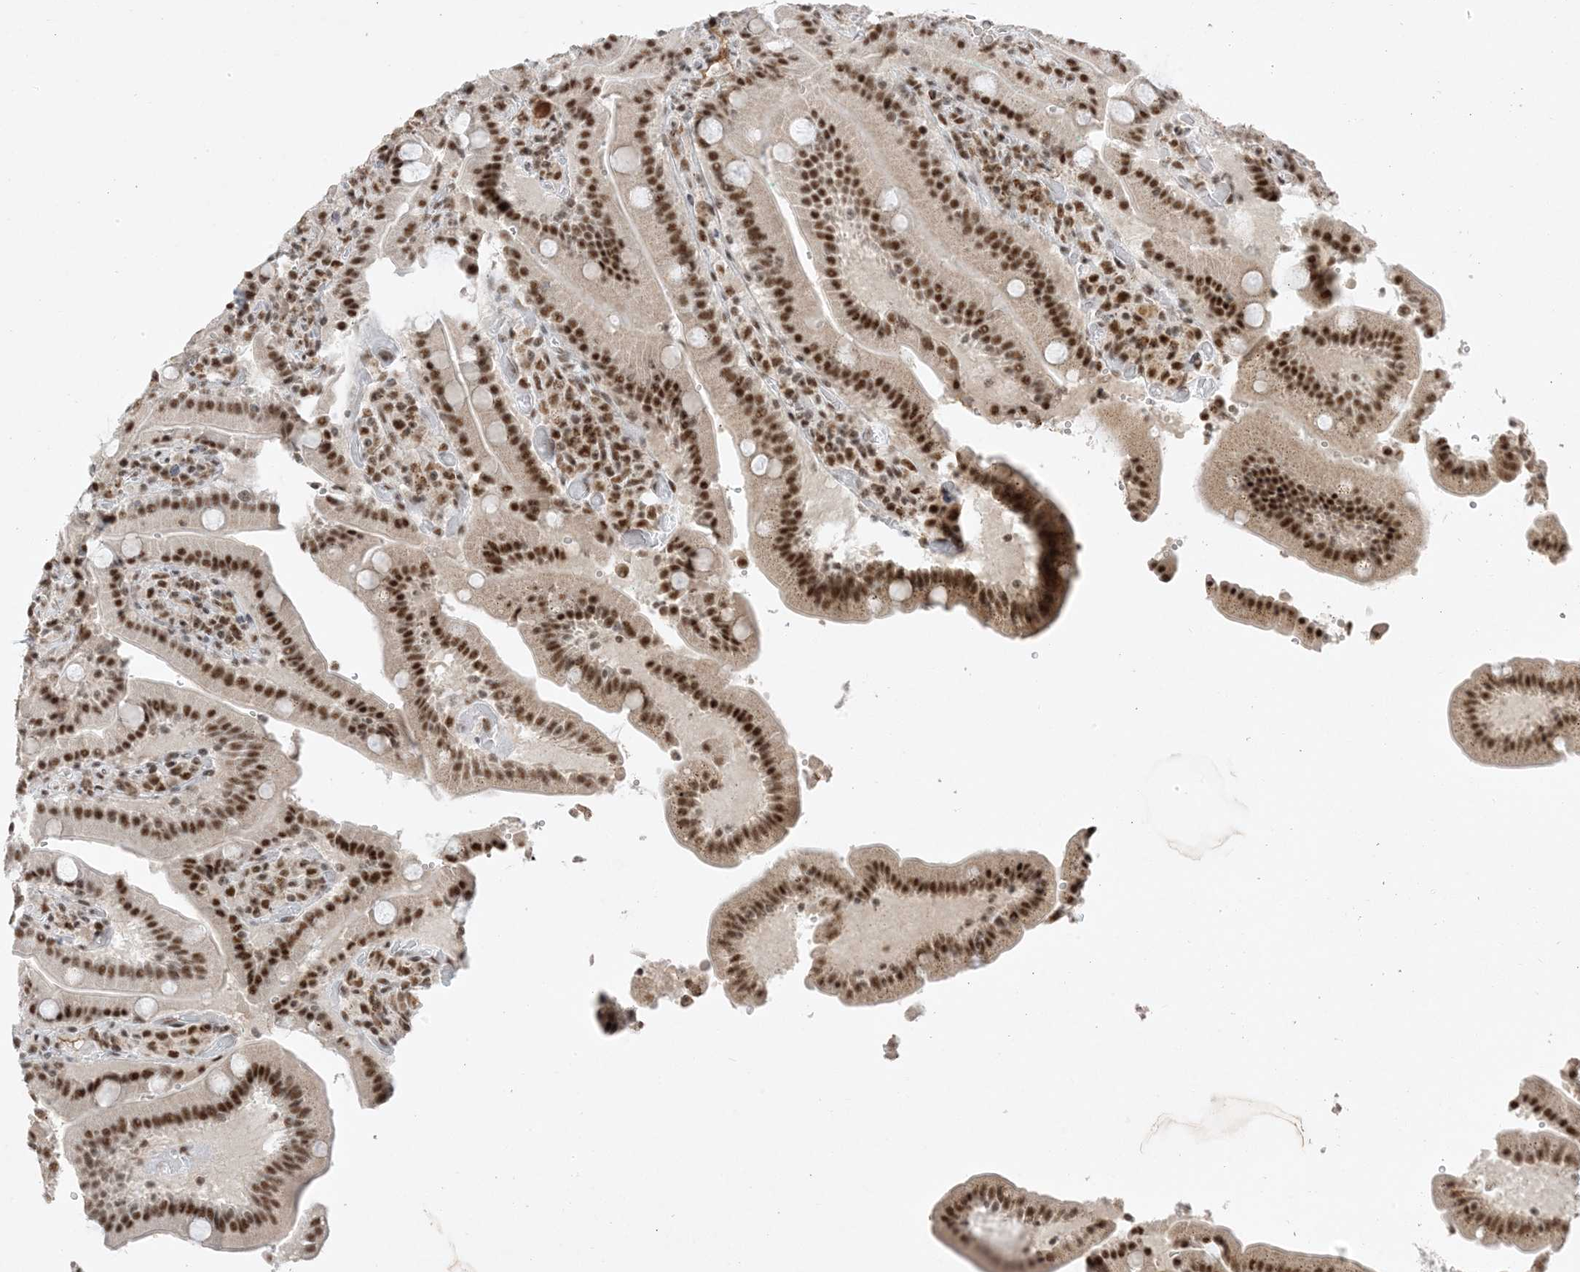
{"staining": {"intensity": "strong", "quantity": ">75%", "location": "cytoplasmic/membranous,nuclear"}, "tissue": "duodenum", "cell_type": "Glandular cells", "image_type": "normal", "snomed": [{"axis": "morphology", "description": "Normal tissue, NOS"}, {"axis": "topography", "description": "Duodenum"}], "caption": "This image exhibits immunohistochemistry staining of unremarkable human duodenum, with high strong cytoplasmic/membranous,nuclear staining in about >75% of glandular cells.", "gene": "SF3A3", "patient": {"sex": "female", "age": 62}}